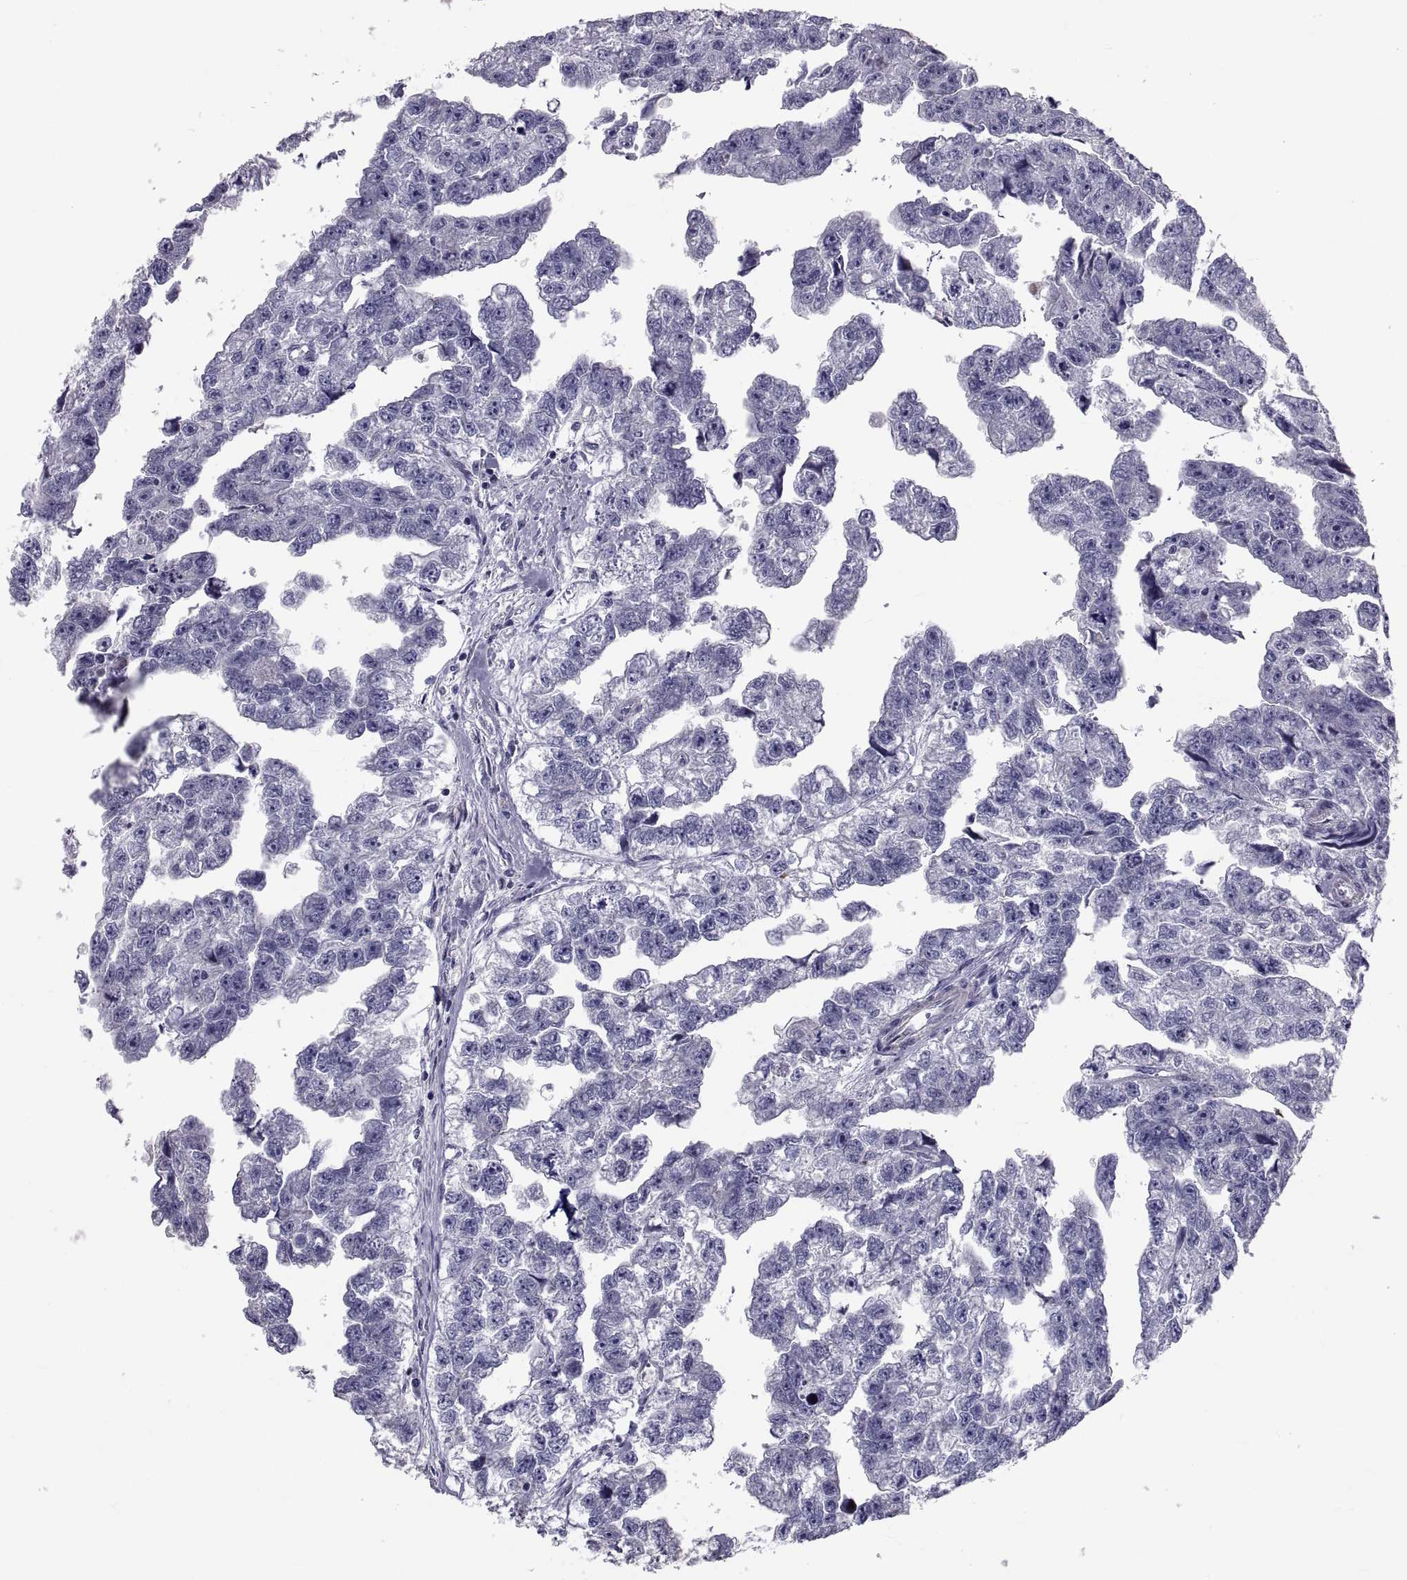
{"staining": {"intensity": "negative", "quantity": "none", "location": "none"}, "tissue": "testis cancer", "cell_type": "Tumor cells", "image_type": "cancer", "snomed": [{"axis": "morphology", "description": "Carcinoma, Embryonal, NOS"}, {"axis": "morphology", "description": "Teratoma, malignant, NOS"}, {"axis": "topography", "description": "Testis"}], "caption": "Tumor cells show no significant positivity in testis embryonal carcinoma.", "gene": "ANO1", "patient": {"sex": "male", "age": 44}}